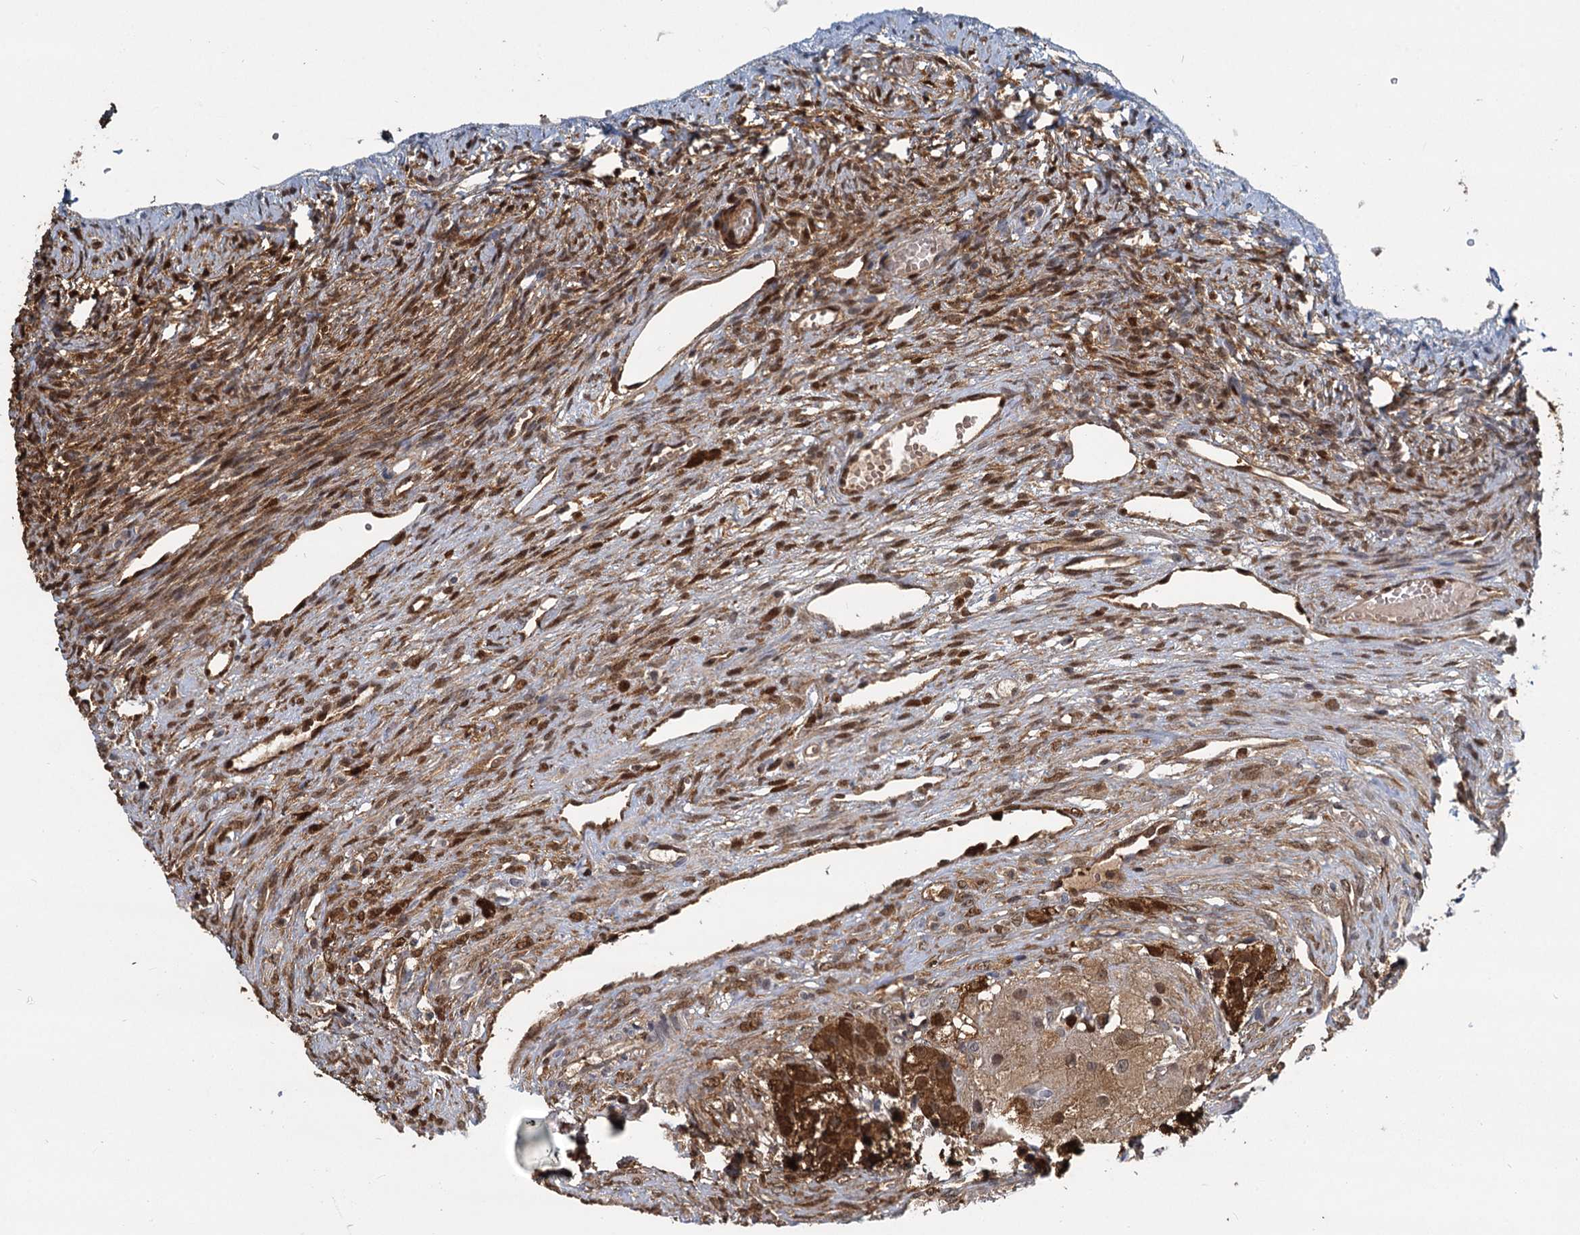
{"staining": {"intensity": "moderate", "quantity": ">75%", "location": "cytoplasmic/membranous,nuclear"}, "tissue": "ovary", "cell_type": "Ovarian stroma cells", "image_type": "normal", "snomed": [{"axis": "morphology", "description": "Normal tissue, NOS"}, {"axis": "topography", "description": "Ovary"}], "caption": "DAB (3,3'-diaminobenzidine) immunohistochemical staining of unremarkable human ovary demonstrates moderate cytoplasmic/membranous,nuclear protein staining in about >75% of ovarian stroma cells. The staining was performed using DAB (3,3'-diaminobenzidine), with brown indicating positive protein expression. Nuclei are stained blue with hematoxylin.", "gene": "S100A6", "patient": {"sex": "female", "age": 51}}